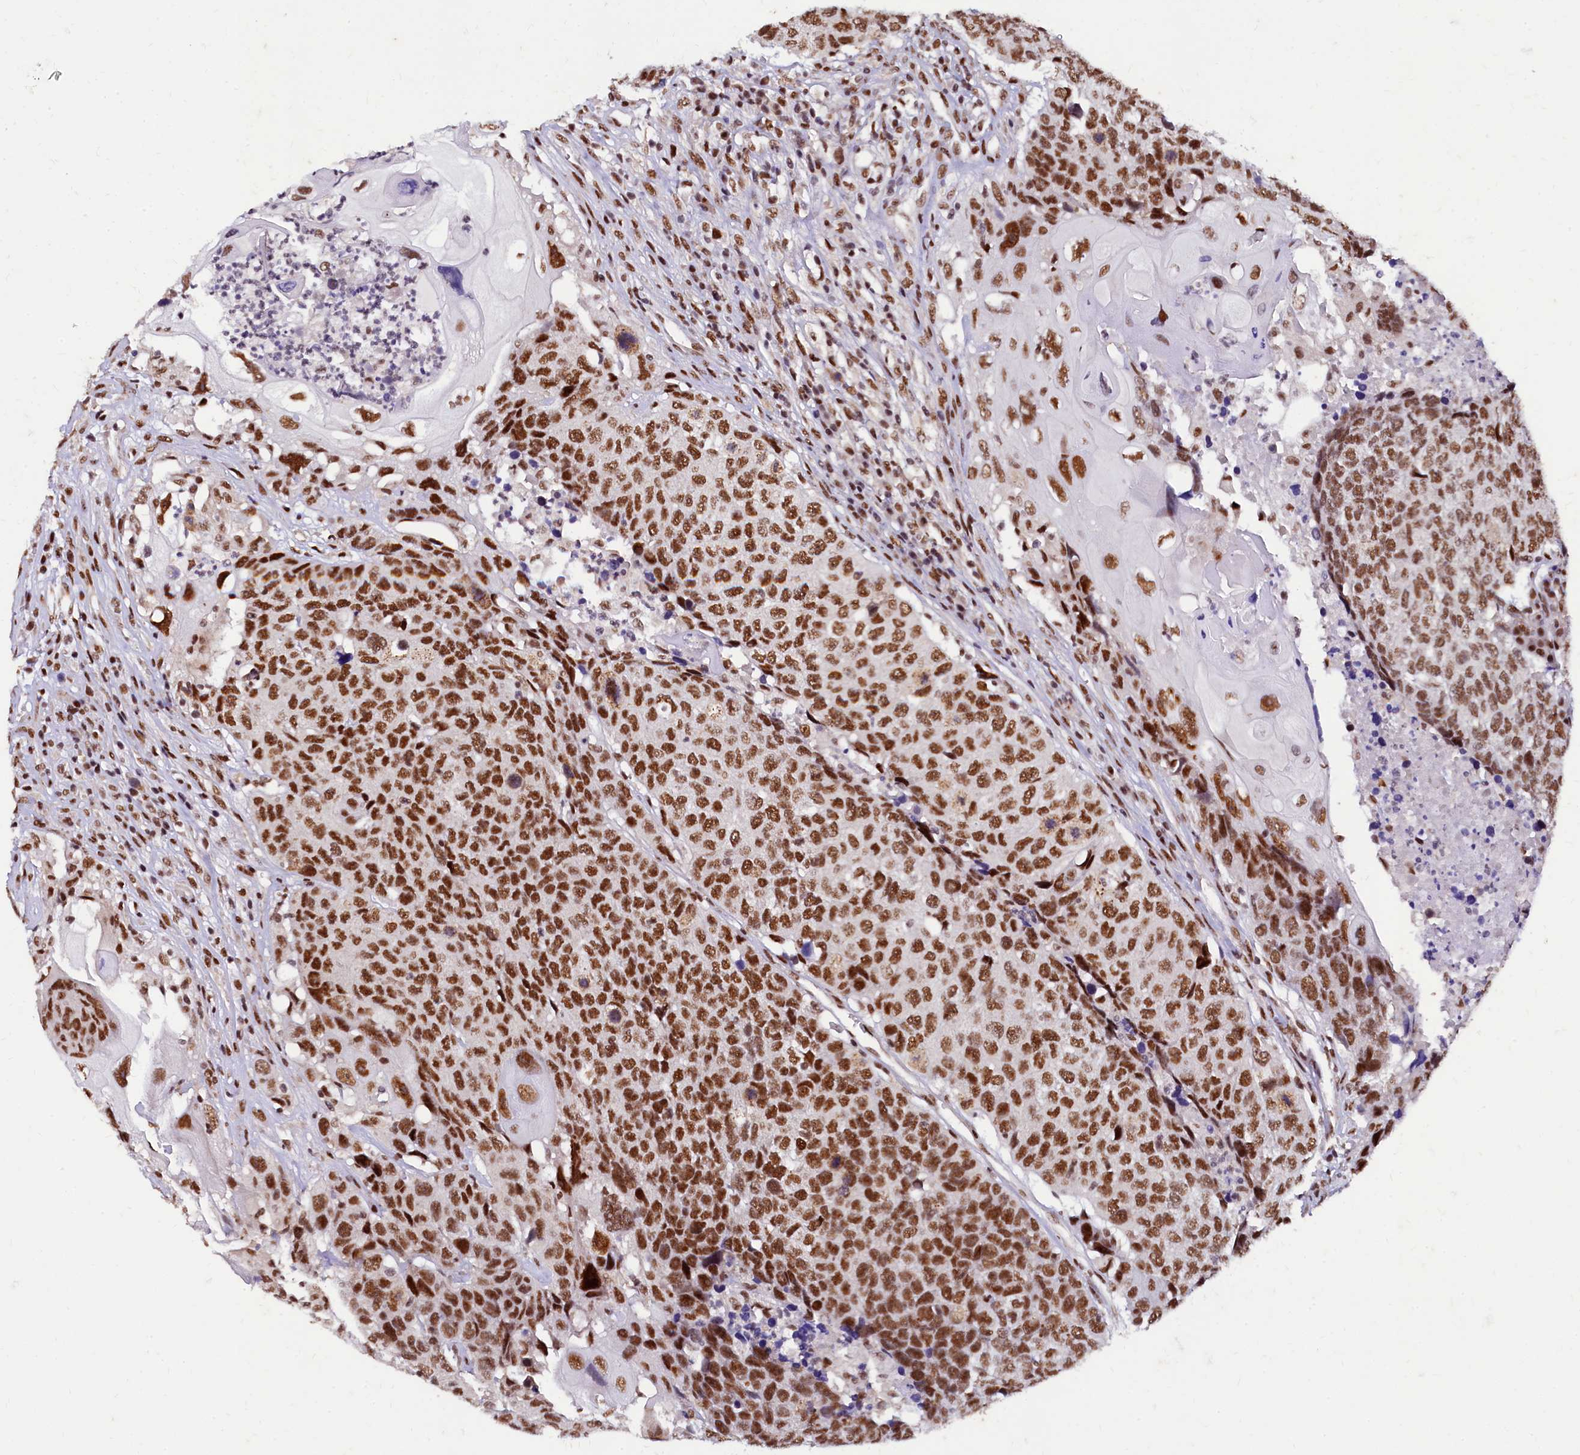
{"staining": {"intensity": "strong", "quantity": ">75%", "location": "nuclear"}, "tissue": "head and neck cancer", "cell_type": "Tumor cells", "image_type": "cancer", "snomed": [{"axis": "morphology", "description": "Squamous cell carcinoma, NOS"}, {"axis": "topography", "description": "Head-Neck"}], "caption": "The histopathology image exhibits immunohistochemical staining of head and neck cancer. There is strong nuclear staining is appreciated in approximately >75% of tumor cells. The protein of interest is stained brown, and the nuclei are stained in blue (DAB IHC with brightfield microscopy, high magnification).", "gene": "CPSF7", "patient": {"sex": "male", "age": 66}}